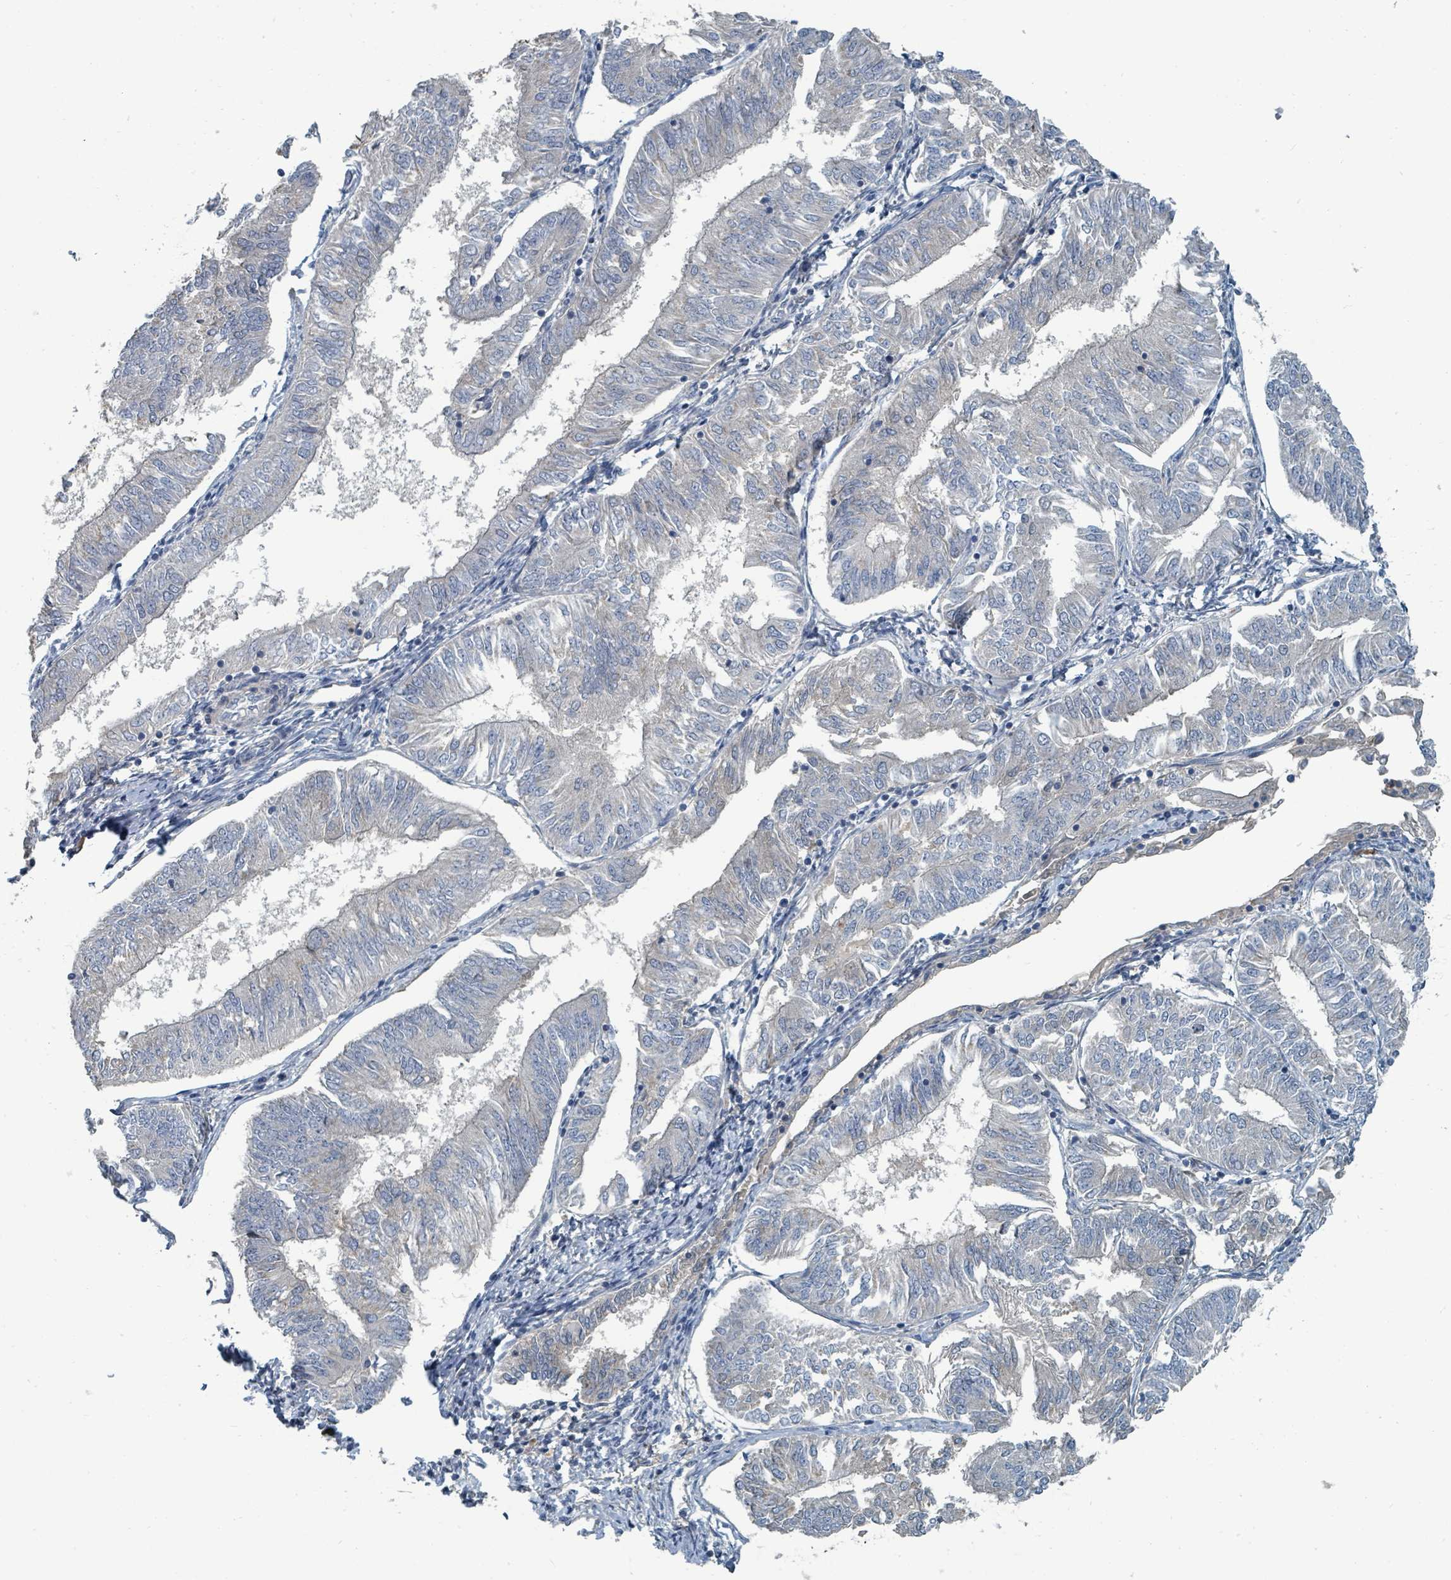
{"staining": {"intensity": "negative", "quantity": "none", "location": "none"}, "tissue": "endometrial cancer", "cell_type": "Tumor cells", "image_type": "cancer", "snomed": [{"axis": "morphology", "description": "Adenocarcinoma, NOS"}, {"axis": "topography", "description": "Endometrium"}], "caption": "This micrograph is of adenocarcinoma (endometrial) stained with IHC to label a protein in brown with the nuclei are counter-stained blue. There is no expression in tumor cells. (IHC, brightfield microscopy, high magnification).", "gene": "SLC44A5", "patient": {"sex": "female", "age": 58}}